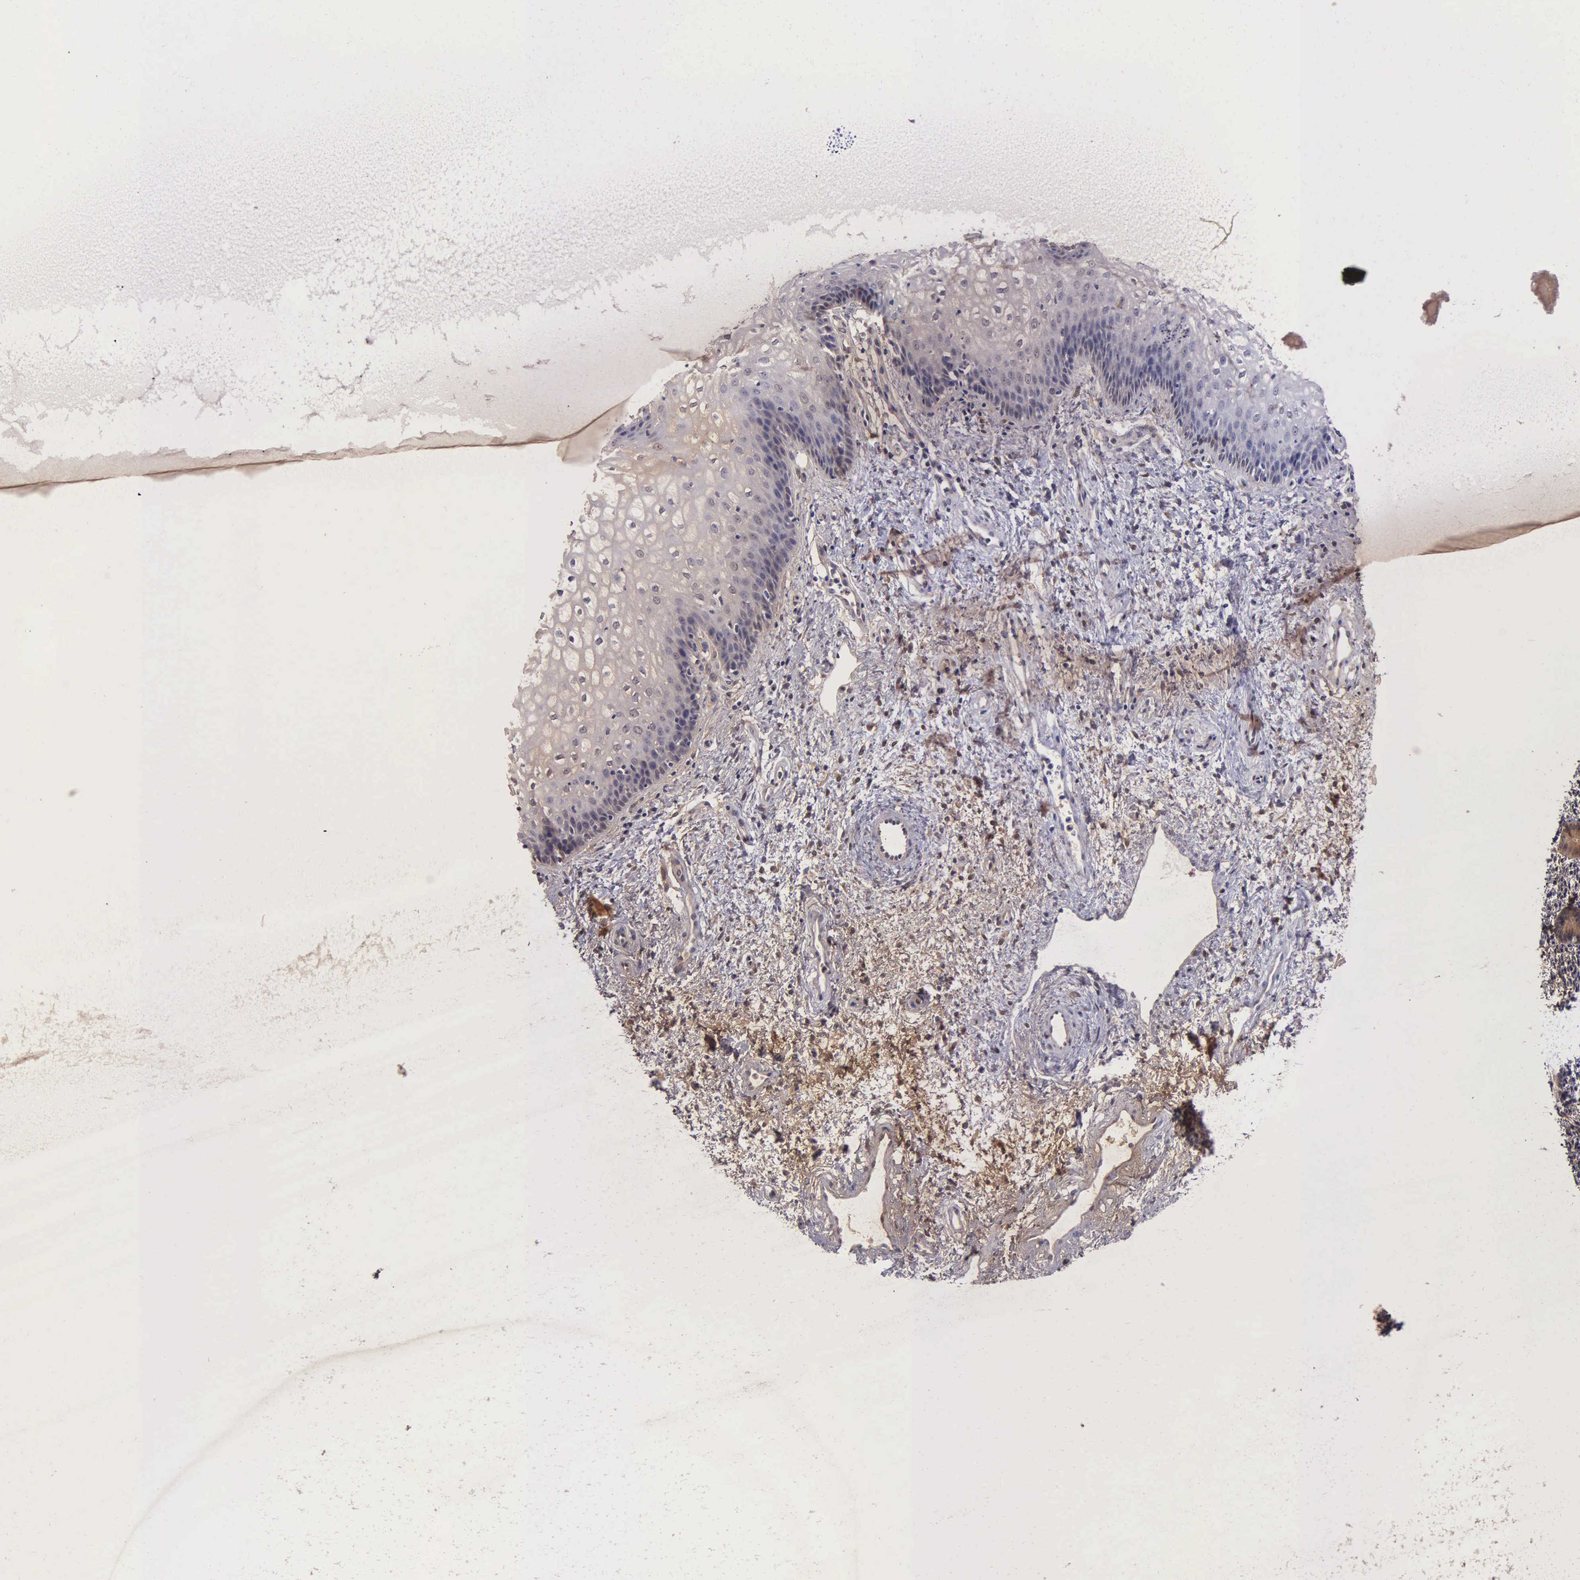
{"staining": {"intensity": "negative", "quantity": "none", "location": "none"}, "tissue": "vagina", "cell_type": "Squamous epithelial cells", "image_type": "normal", "snomed": [{"axis": "morphology", "description": "Normal tissue, NOS"}, {"axis": "topography", "description": "Vagina"}], "caption": "This micrograph is of benign vagina stained with IHC to label a protein in brown with the nuclei are counter-stained blue. There is no expression in squamous epithelial cells.", "gene": "GSTT2B", "patient": {"sex": "female", "age": 34}}